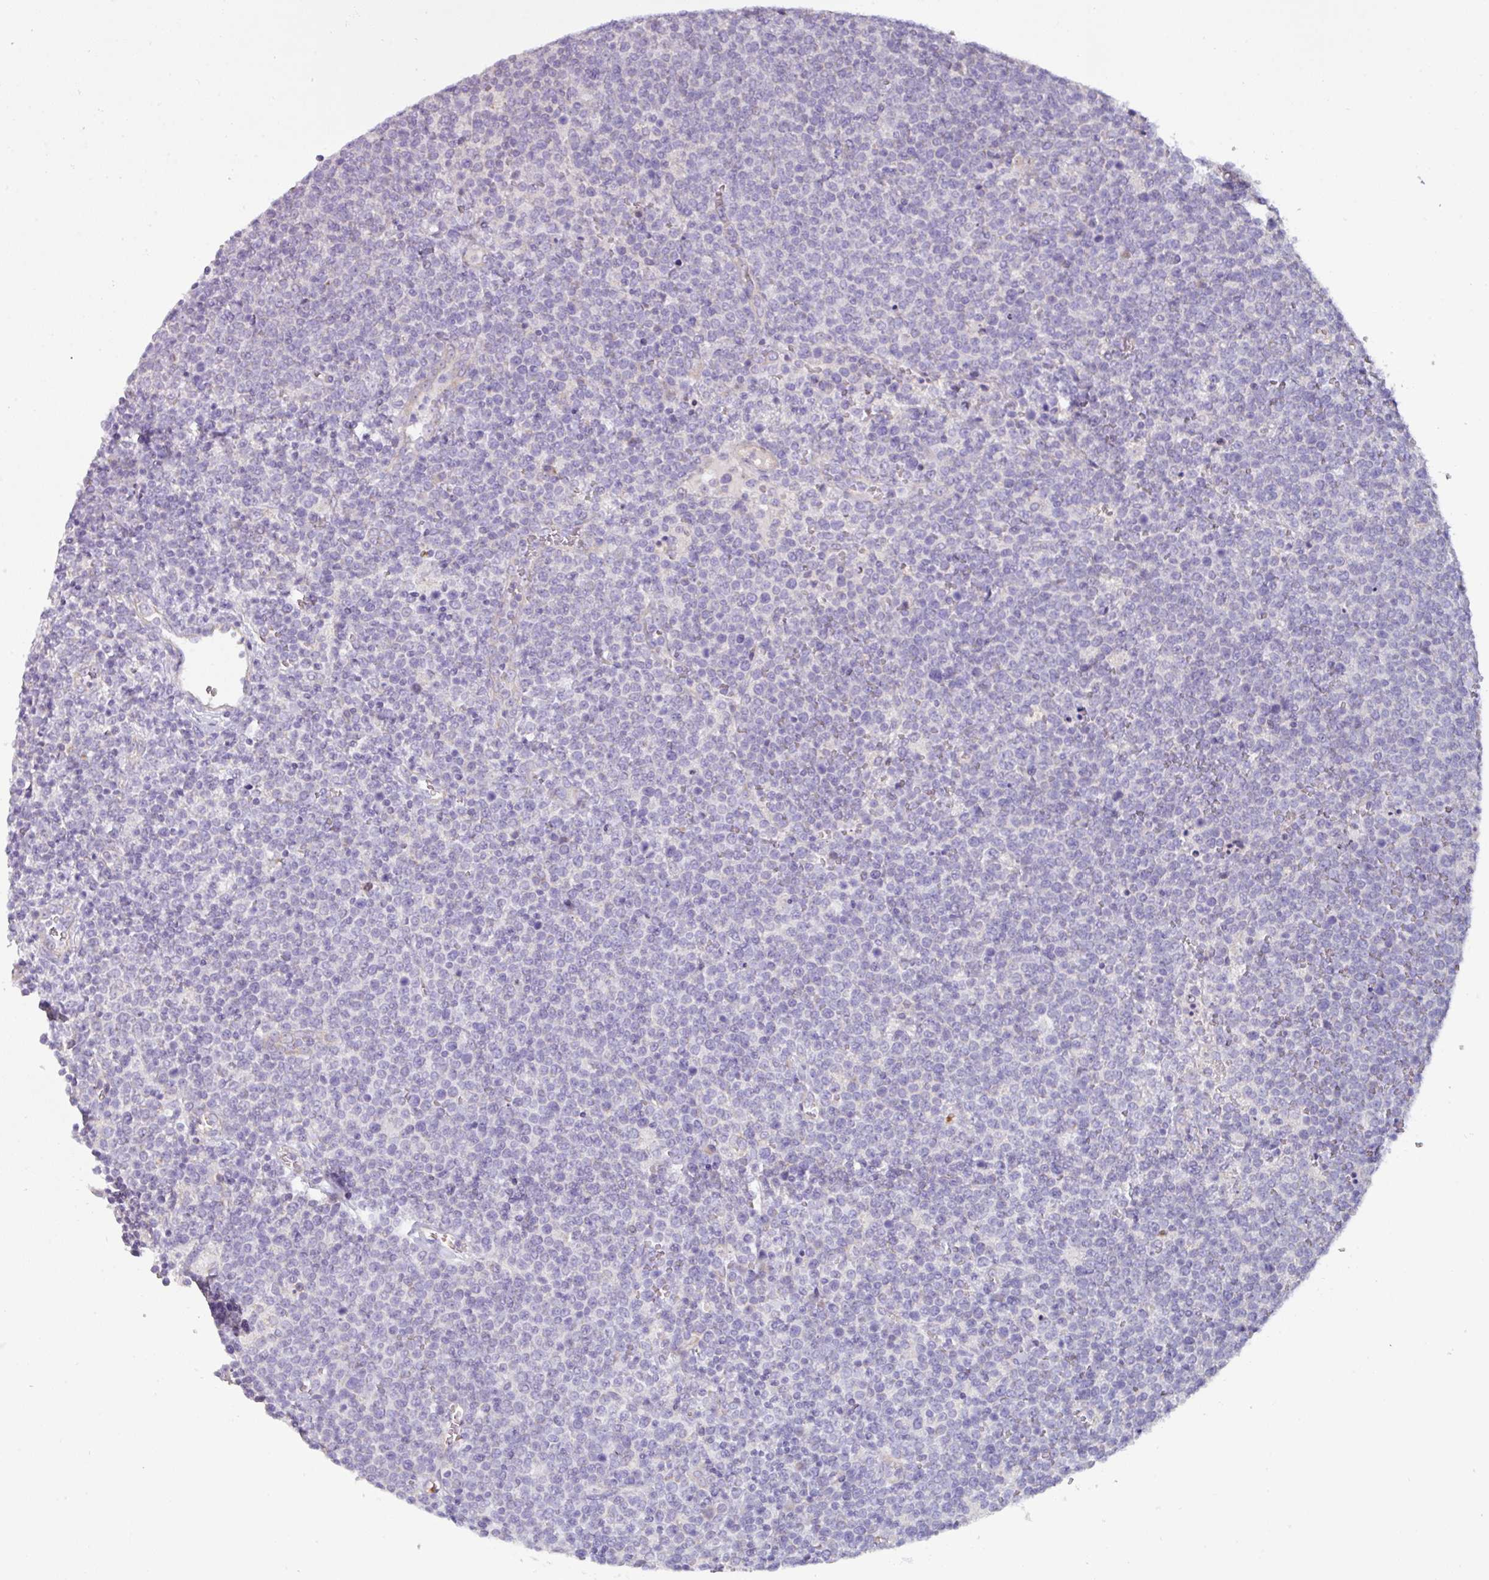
{"staining": {"intensity": "negative", "quantity": "none", "location": "none"}, "tissue": "lymphoma", "cell_type": "Tumor cells", "image_type": "cancer", "snomed": [{"axis": "morphology", "description": "Malignant lymphoma, non-Hodgkin's type, High grade"}, {"axis": "topography", "description": "Lymph node"}], "caption": "Histopathology image shows no significant protein positivity in tumor cells of lymphoma.", "gene": "RGS16", "patient": {"sex": "male", "age": 61}}